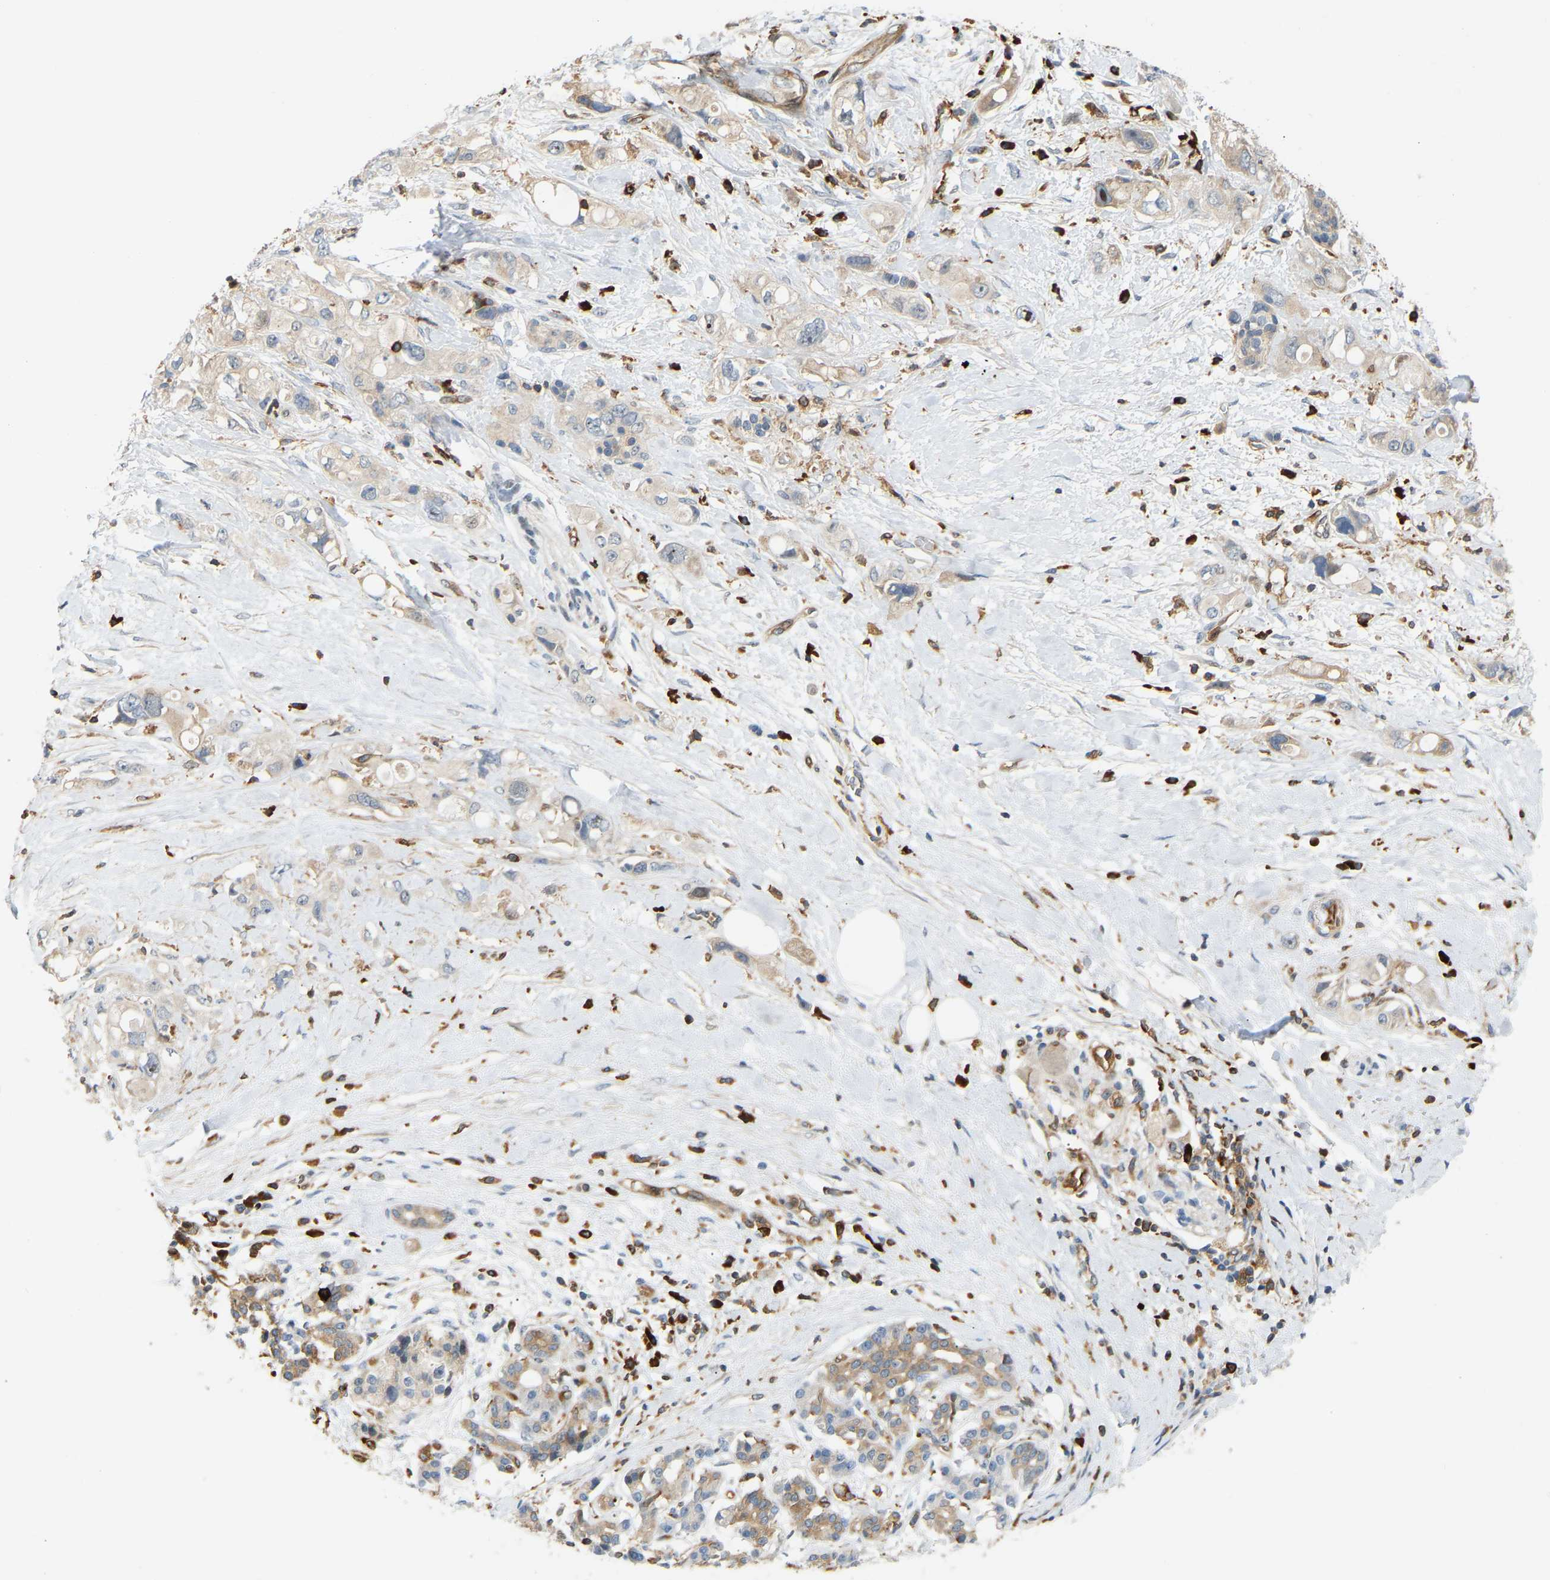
{"staining": {"intensity": "strong", "quantity": "<25%", "location": "cytoplasmic/membranous"}, "tissue": "pancreatic cancer", "cell_type": "Tumor cells", "image_type": "cancer", "snomed": [{"axis": "morphology", "description": "Adenocarcinoma, NOS"}, {"axis": "topography", "description": "Pancreas"}], "caption": "The photomicrograph shows staining of pancreatic adenocarcinoma, revealing strong cytoplasmic/membranous protein staining (brown color) within tumor cells.", "gene": "PLCG2", "patient": {"sex": "female", "age": 56}}